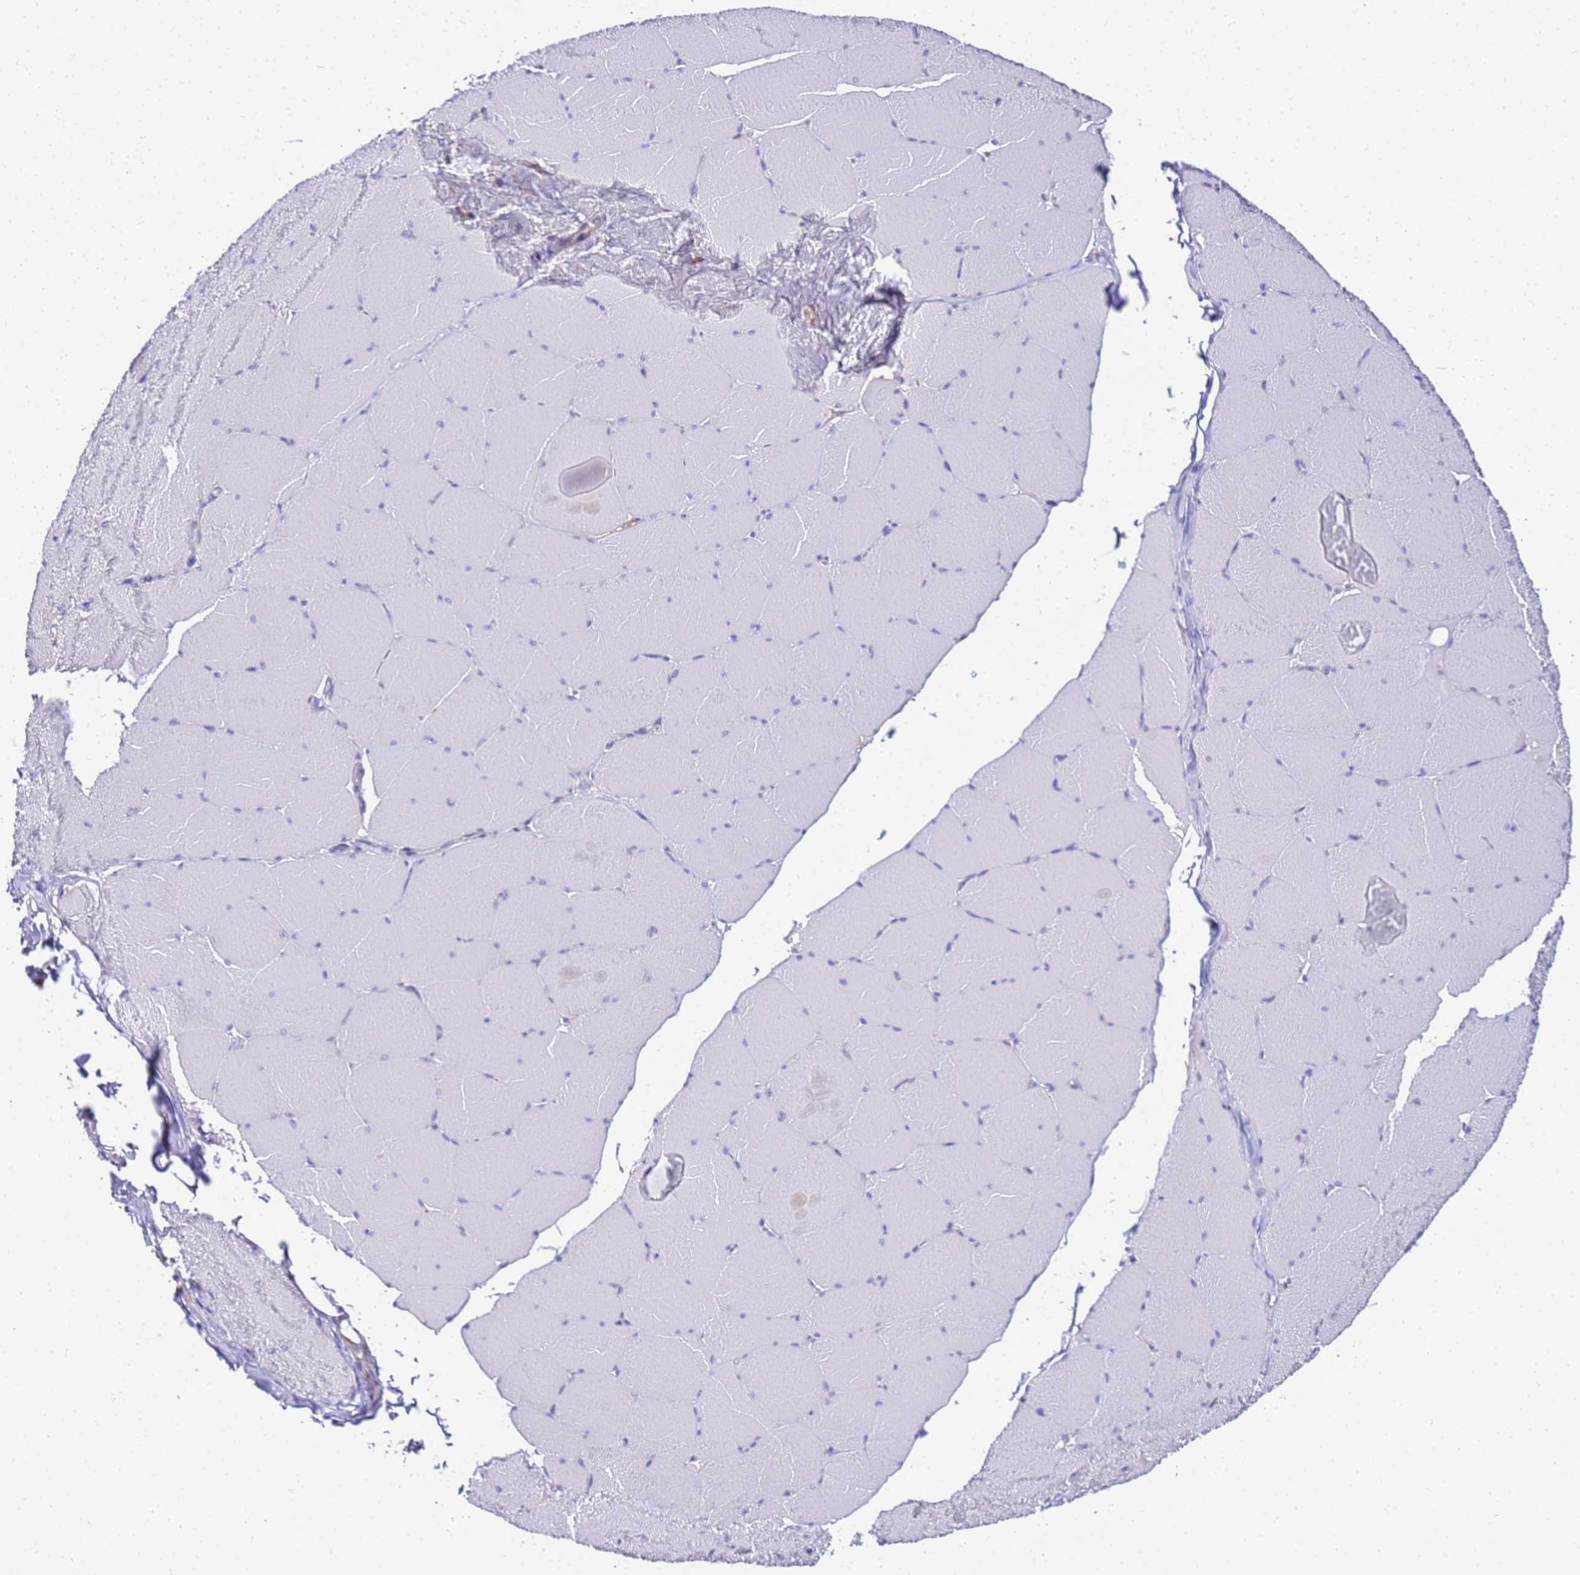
{"staining": {"intensity": "negative", "quantity": "none", "location": "none"}, "tissue": "skeletal muscle", "cell_type": "Myocytes", "image_type": "normal", "snomed": [{"axis": "morphology", "description": "Normal tissue, NOS"}, {"axis": "topography", "description": "Skeletal muscle"}, {"axis": "topography", "description": "Head-Neck"}], "caption": "High power microscopy image of an IHC image of benign skeletal muscle, revealing no significant expression in myocytes.", "gene": "NARS1", "patient": {"sex": "male", "age": 66}}